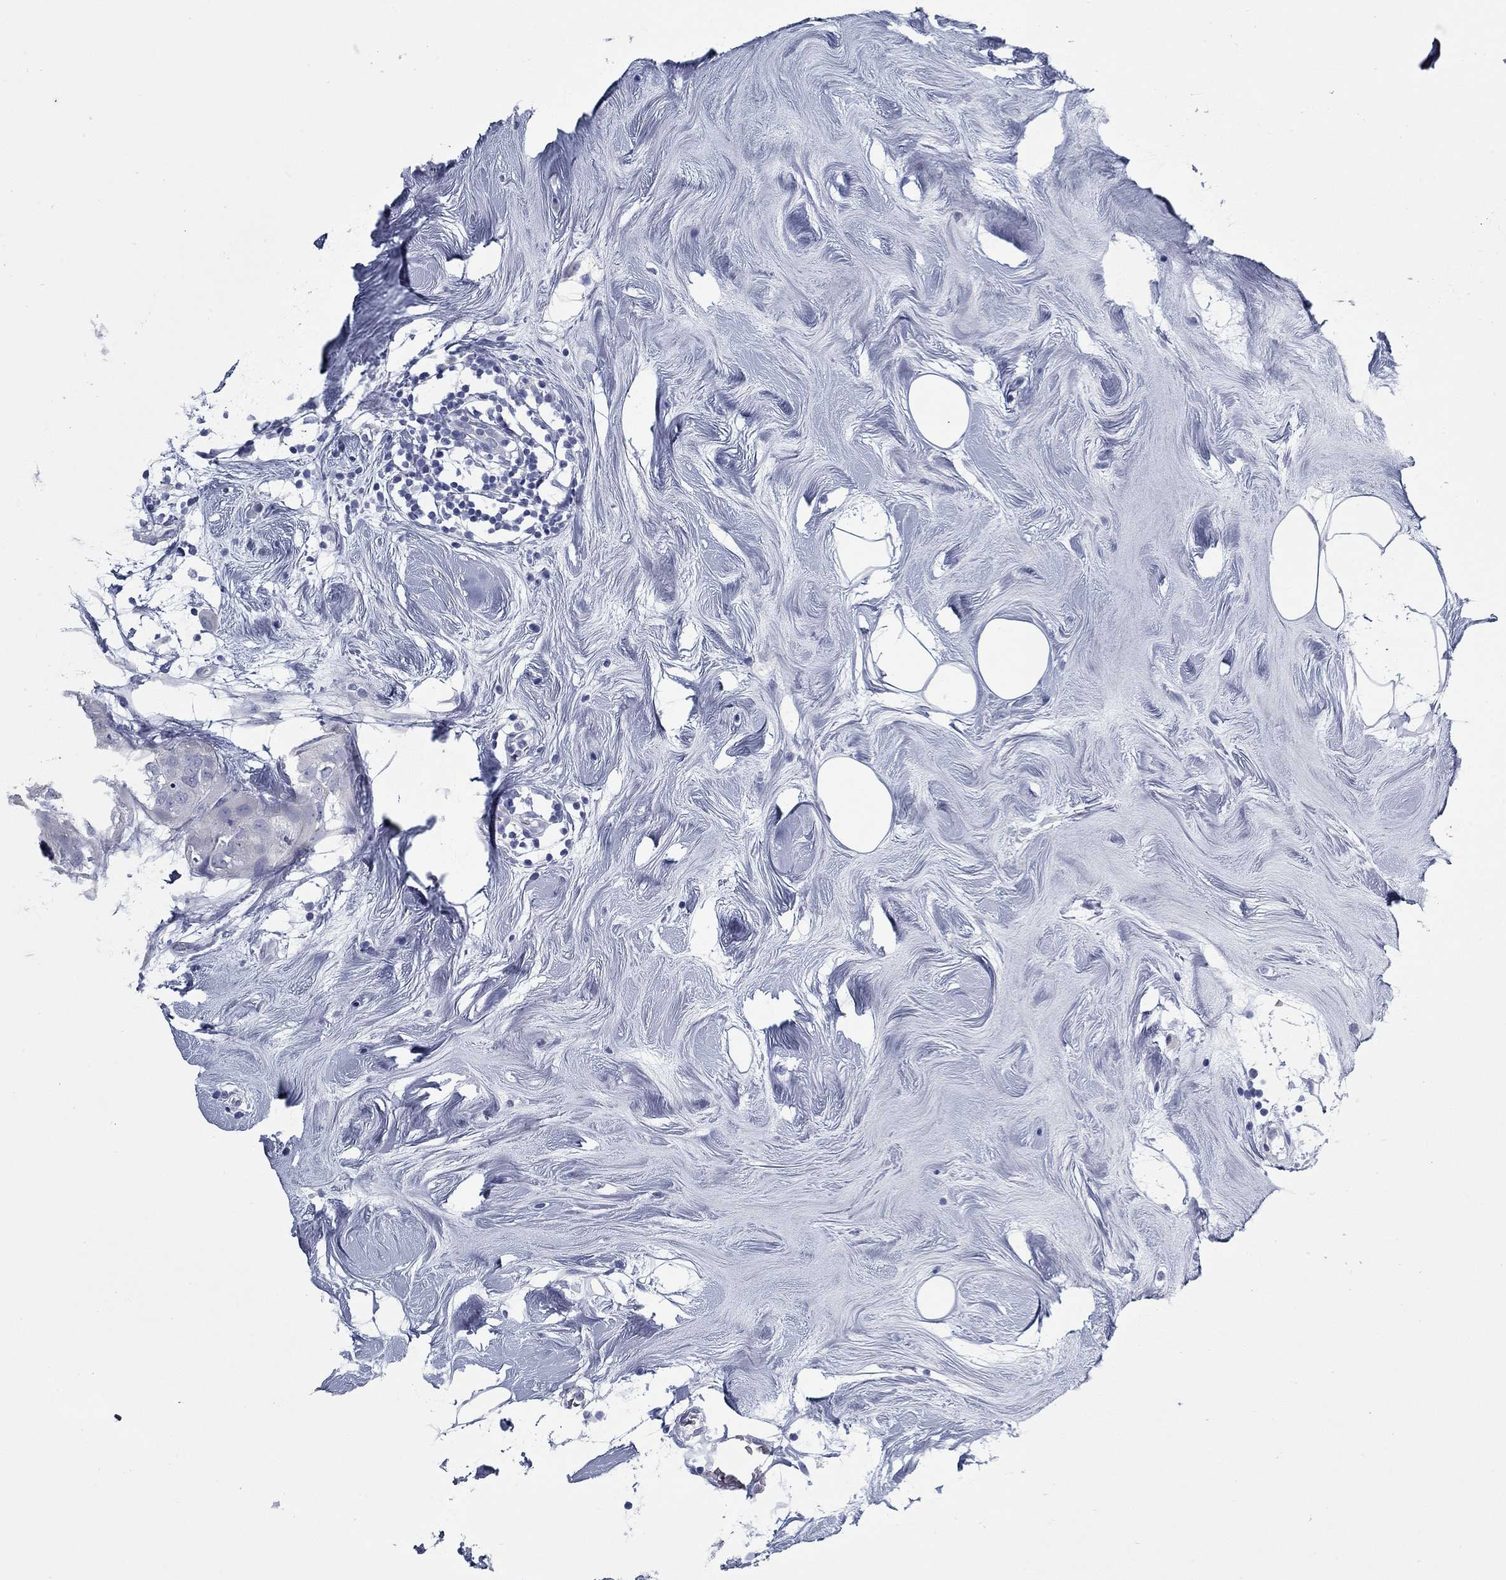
{"staining": {"intensity": "negative", "quantity": "none", "location": "none"}, "tissue": "breast cancer", "cell_type": "Tumor cells", "image_type": "cancer", "snomed": [{"axis": "morphology", "description": "Normal tissue, NOS"}, {"axis": "morphology", "description": "Duct carcinoma"}, {"axis": "topography", "description": "Breast"}], "caption": "DAB (3,3'-diaminobenzidine) immunohistochemical staining of breast cancer shows no significant staining in tumor cells. (DAB (3,3'-diaminobenzidine) immunohistochemistry (IHC) visualized using brightfield microscopy, high magnification).", "gene": "KIRREL2", "patient": {"sex": "female", "age": 40}}